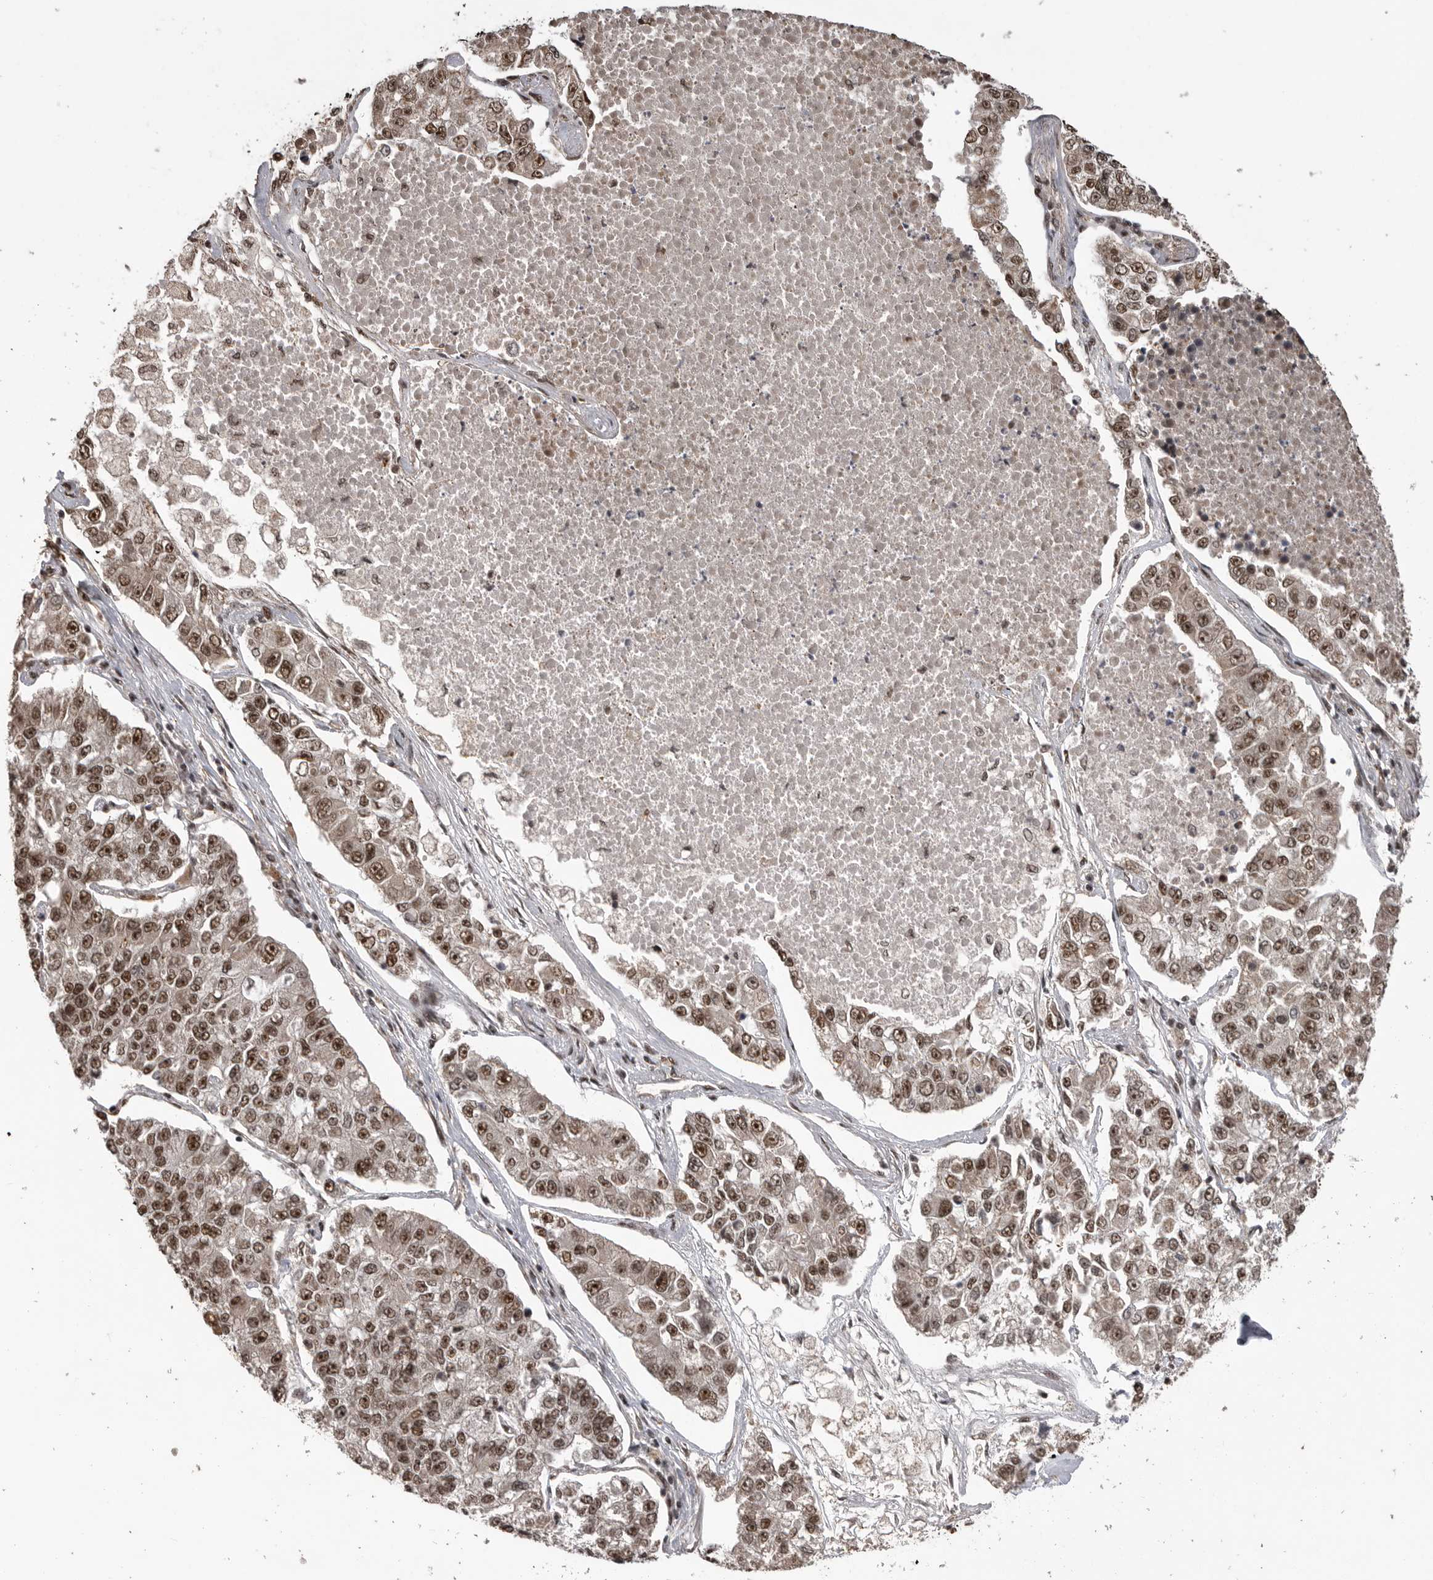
{"staining": {"intensity": "moderate", "quantity": ">75%", "location": "nuclear"}, "tissue": "lung cancer", "cell_type": "Tumor cells", "image_type": "cancer", "snomed": [{"axis": "morphology", "description": "Adenocarcinoma, NOS"}, {"axis": "topography", "description": "Lung"}], "caption": "Immunohistochemical staining of human lung cancer demonstrates medium levels of moderate nuclear protein staining in about >75% of tumor cells.", "gene": "PPP1R8", "patient": {"sex": "male", "age": 49}}